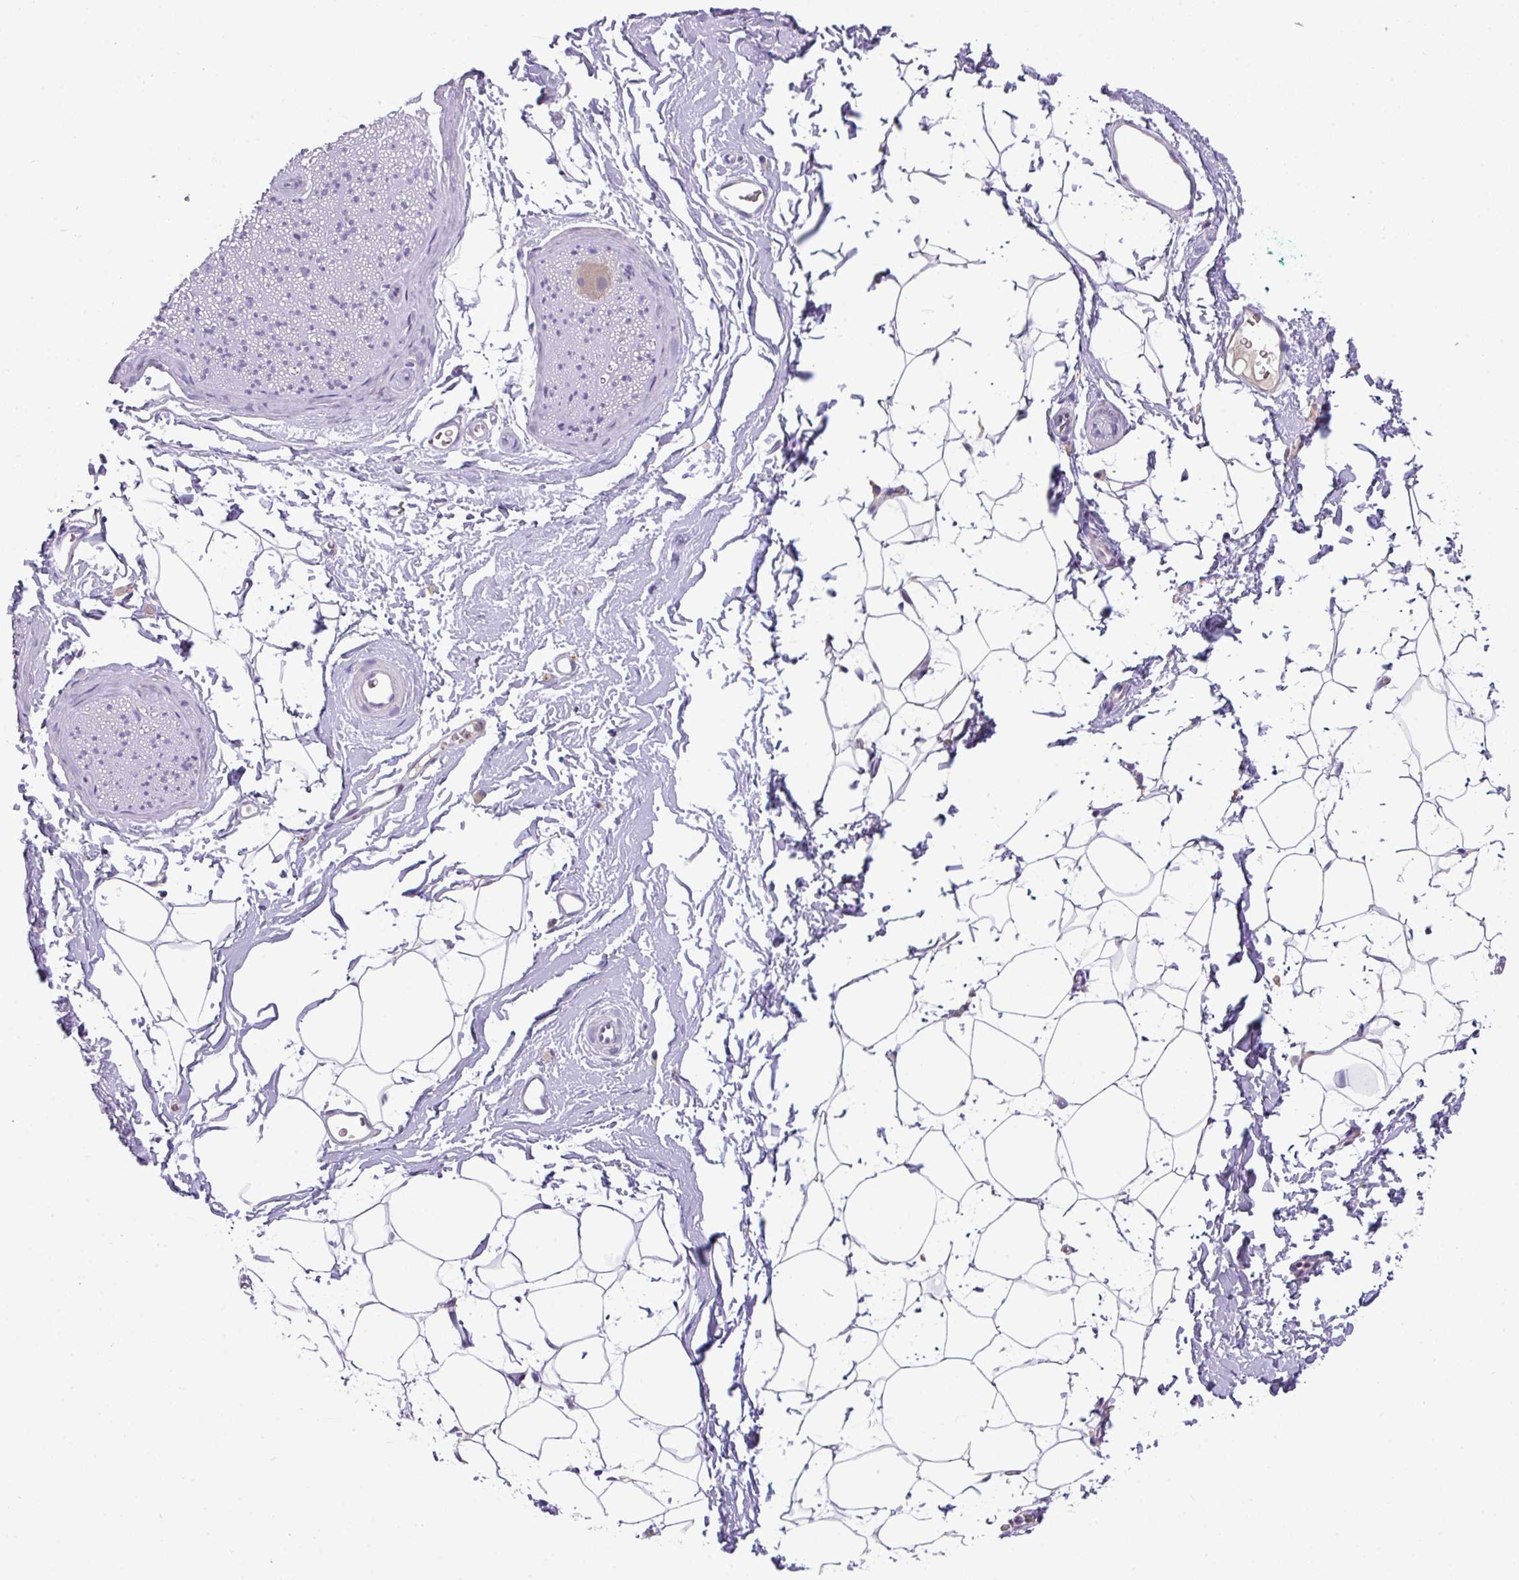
{"staining": {"intensity": "negative", "quantity": "none", "location": "none"}, "tissue": "adipose tissue", "cell_type": "Adipocytes", "image_type": "normal", "snomed": [{"axis": "morphology", "description": "Normal tissue, NOS"}, {"axis": "morphology", "description": "Adenocarcinoma, High grade"}, {"axis": "topography", "description": "Prostate"}, {"axis": "topography", "description": "Peripheral nerve tissue"}], "caption": "High magnification brightfield microscopy of normal adipose tissue stained with DAB (3,3'-diaminobenzidine) (brown) and counterstained with hematoxylin (blue): adipocytes show no significant positivity. (Brightfield microscopy of DAB (3,3'-diaminobenzidine) IHC at high magnification).", "gene": "ZNF394", "patient": {"sex": "male", "age": 68}}